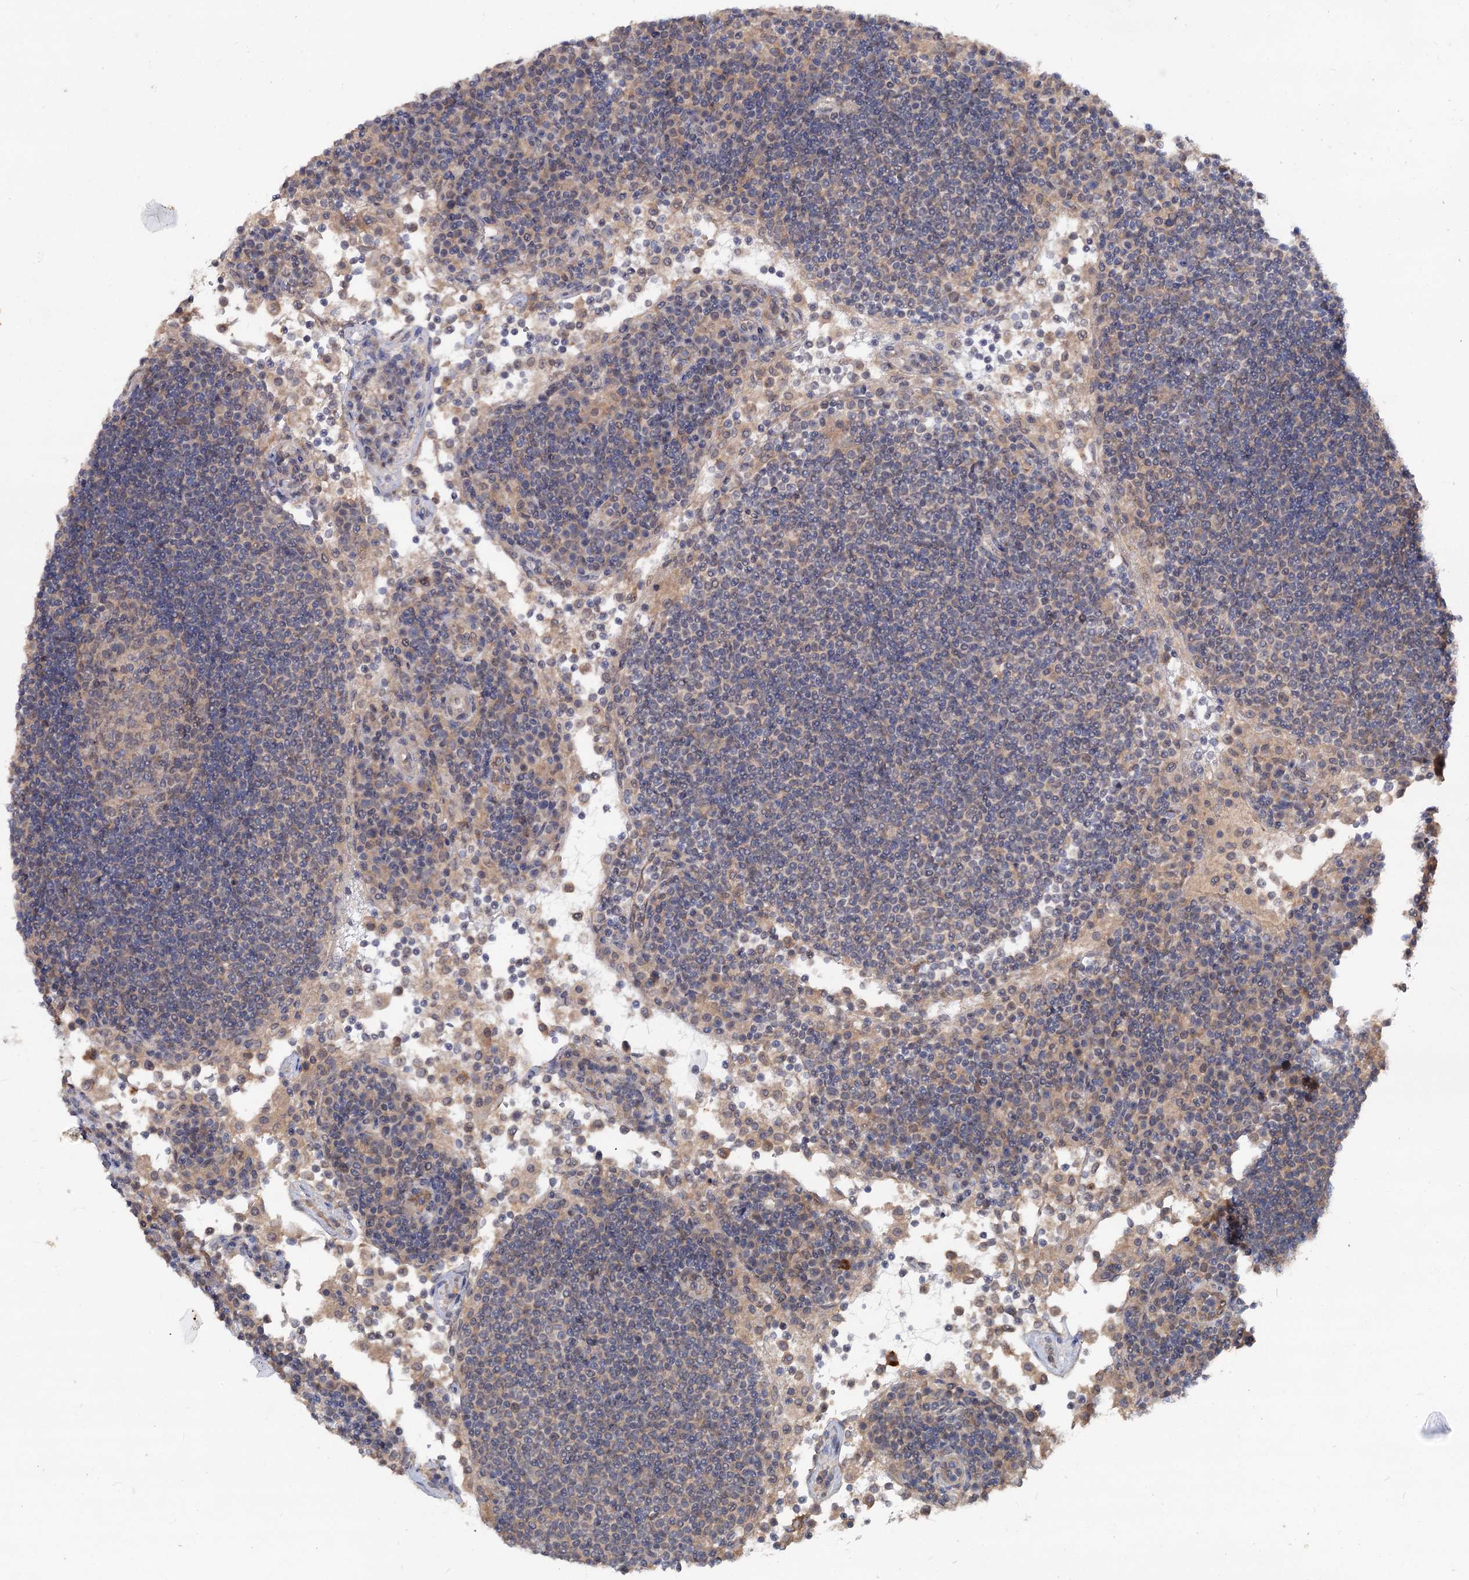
{"staining": {"intensity": "weak", "quantity": "25%-75%", "location": "cytoplasmic/membranous"}, "tissue": "lymph node", "cell_type": "Germinal center cells", "image_type": "normal", "snomed": [{"axis": "morphology", "description": "Normal tissue, NOS"}, {"axis": "topography", "description": "Lymph node"}], "caption": "Unremarkable lymph node exhibits weak cytoplasmic/membranous expression in approximately 25%-75% of germinal center cells, visualized by immunohistochemistry.", "gene": "NUDCD2", "patient": {"sex": "female", "age": 53}}